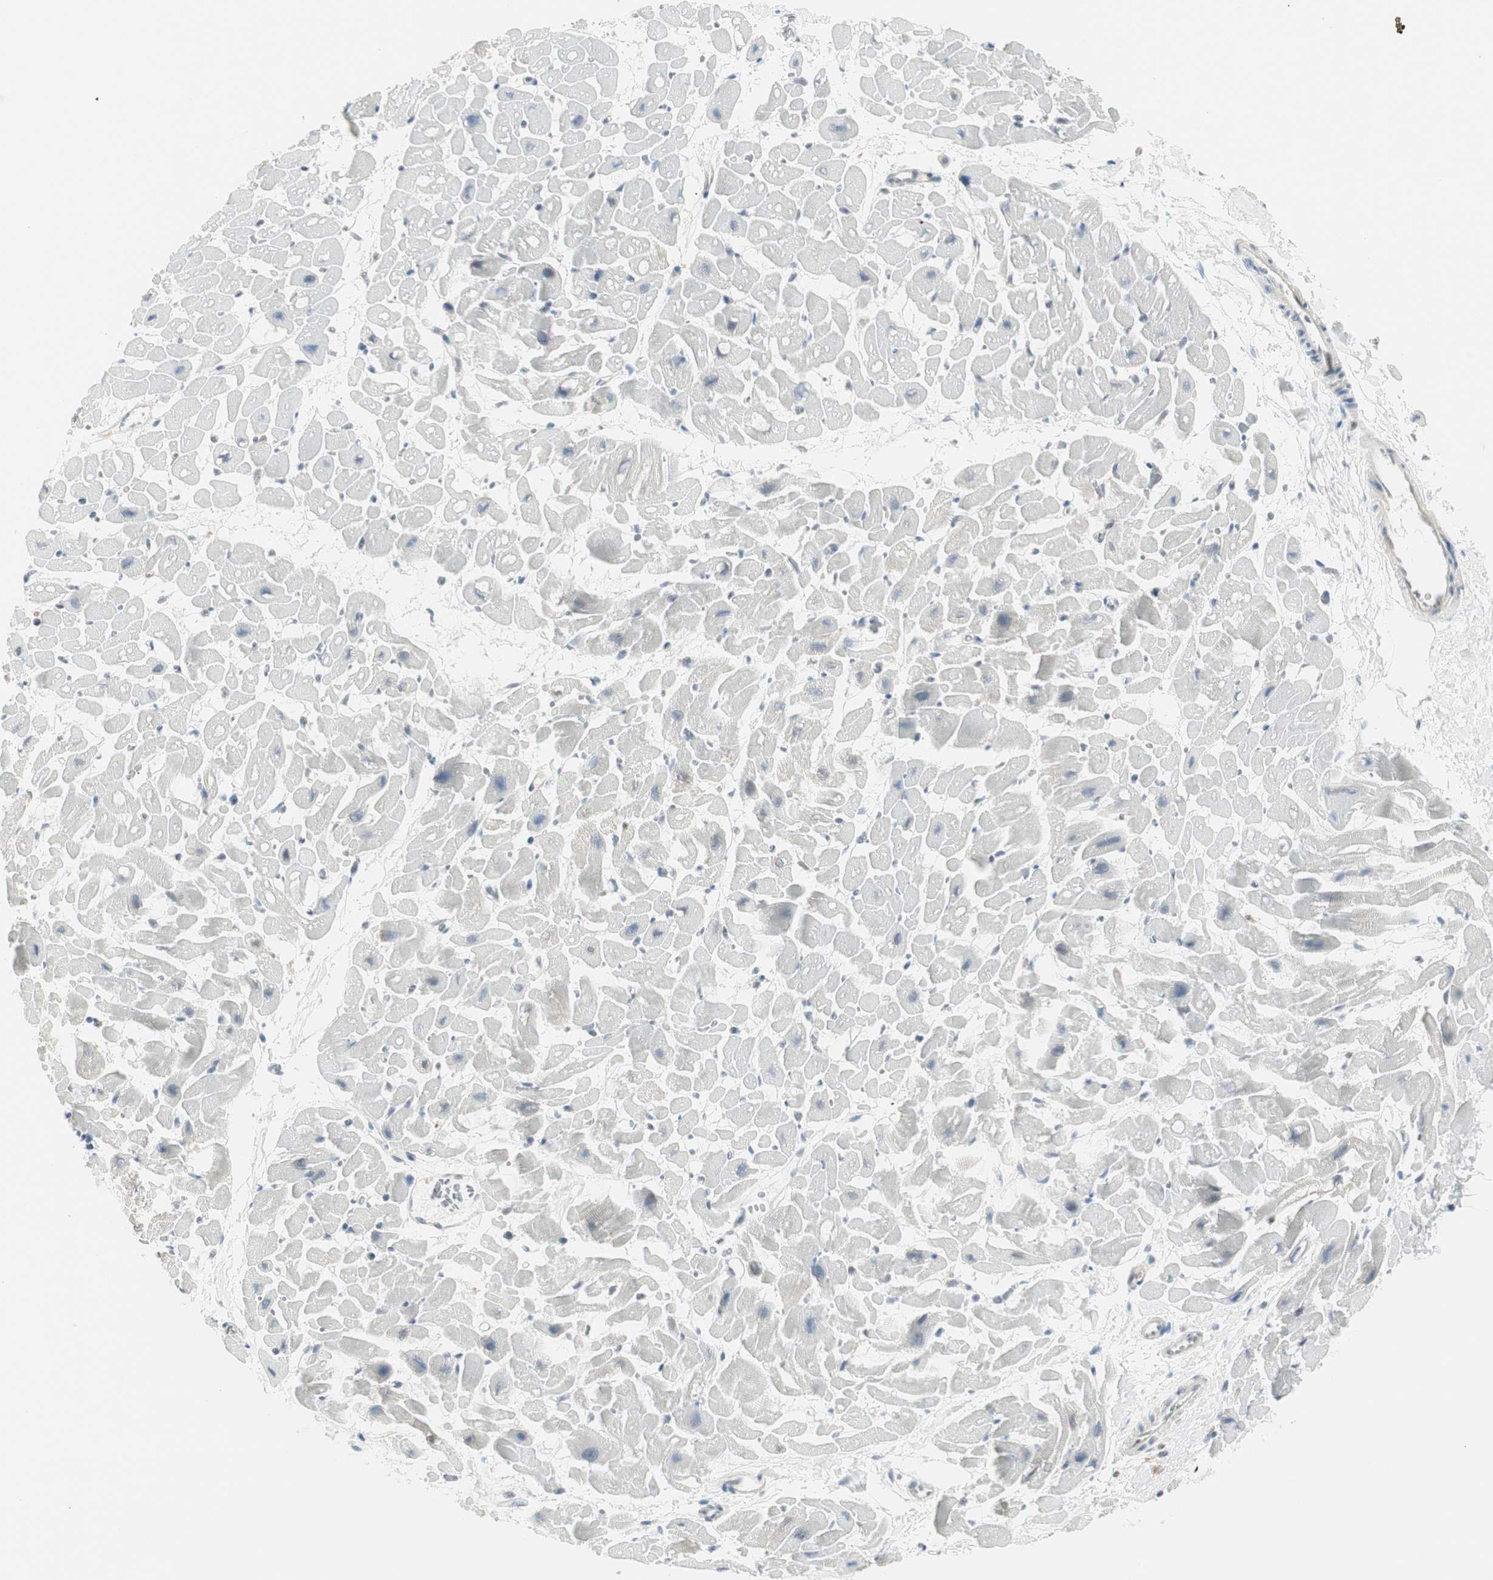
{"staining": {"intensity": "negative", "quantity": "none", "location": "none"}, "tissue": "heart muscle", "cell_type": "Cardiomyocytes", "image_type": "normal", "snomed": [{"axis": "morphology", "description": "Normal tissue, NOS"}, {"axis": "topography", "description": "Heart"}], "caption": "DAB (3,3'-diaminobenzidine) immunohistochemical staining of normal heart muscle exhibits no significant expression in cardiomyocytes. The staining is performed using DAB brown chromogen with nuclei counter-stained in using hematoxylin.", "gene": "PPP1CA", "patient": {"sex": "male", "age": 45}}